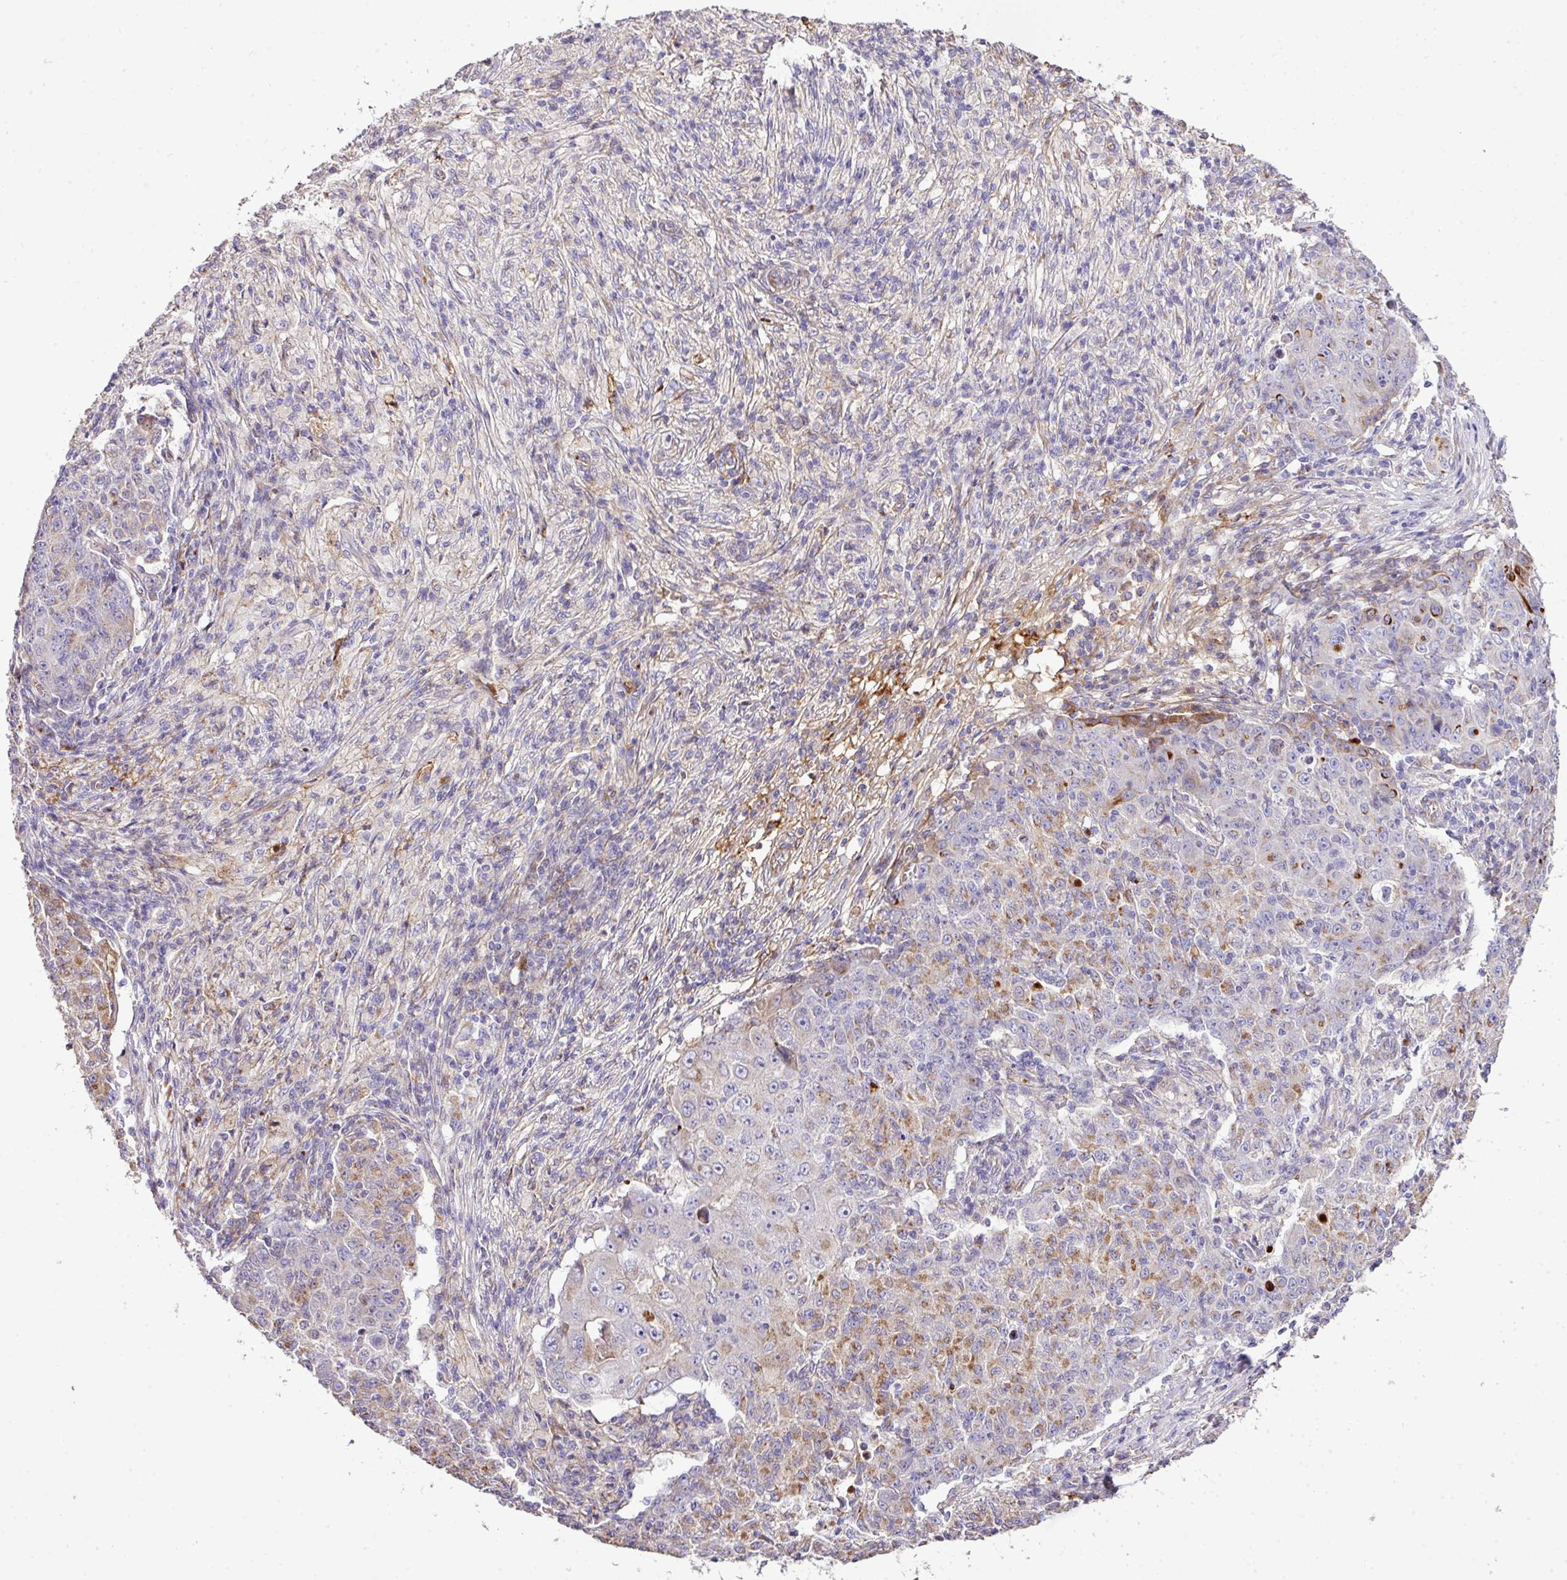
{"staining": {"intensity": "moderate", "quantity": "25%-75%", "location": "cytoplasmic/membranous"}, "tissue": "ovarian cancer", "cell_type": "Tumor cells", "image_type": "cancer", "snomed": [{"axis": "morphology", "description": "Carcinoma, endometroid"}, {"axis": "topography", "description": "Ovary"}], "caption": "Tumor cells exhibit medium levels of moderate cytoplasmic/membranous positivity in about 25%-75% of cells in human ovarian endometroid carcinoma. Using DAB (3,3'-diaminobenzidine) (brown) and hematoxylin (blue) stains, captured at high magnification using brightfield microscopy.", "gene": "CTXN2", "patient": {"sex": "female", "age": 42}}